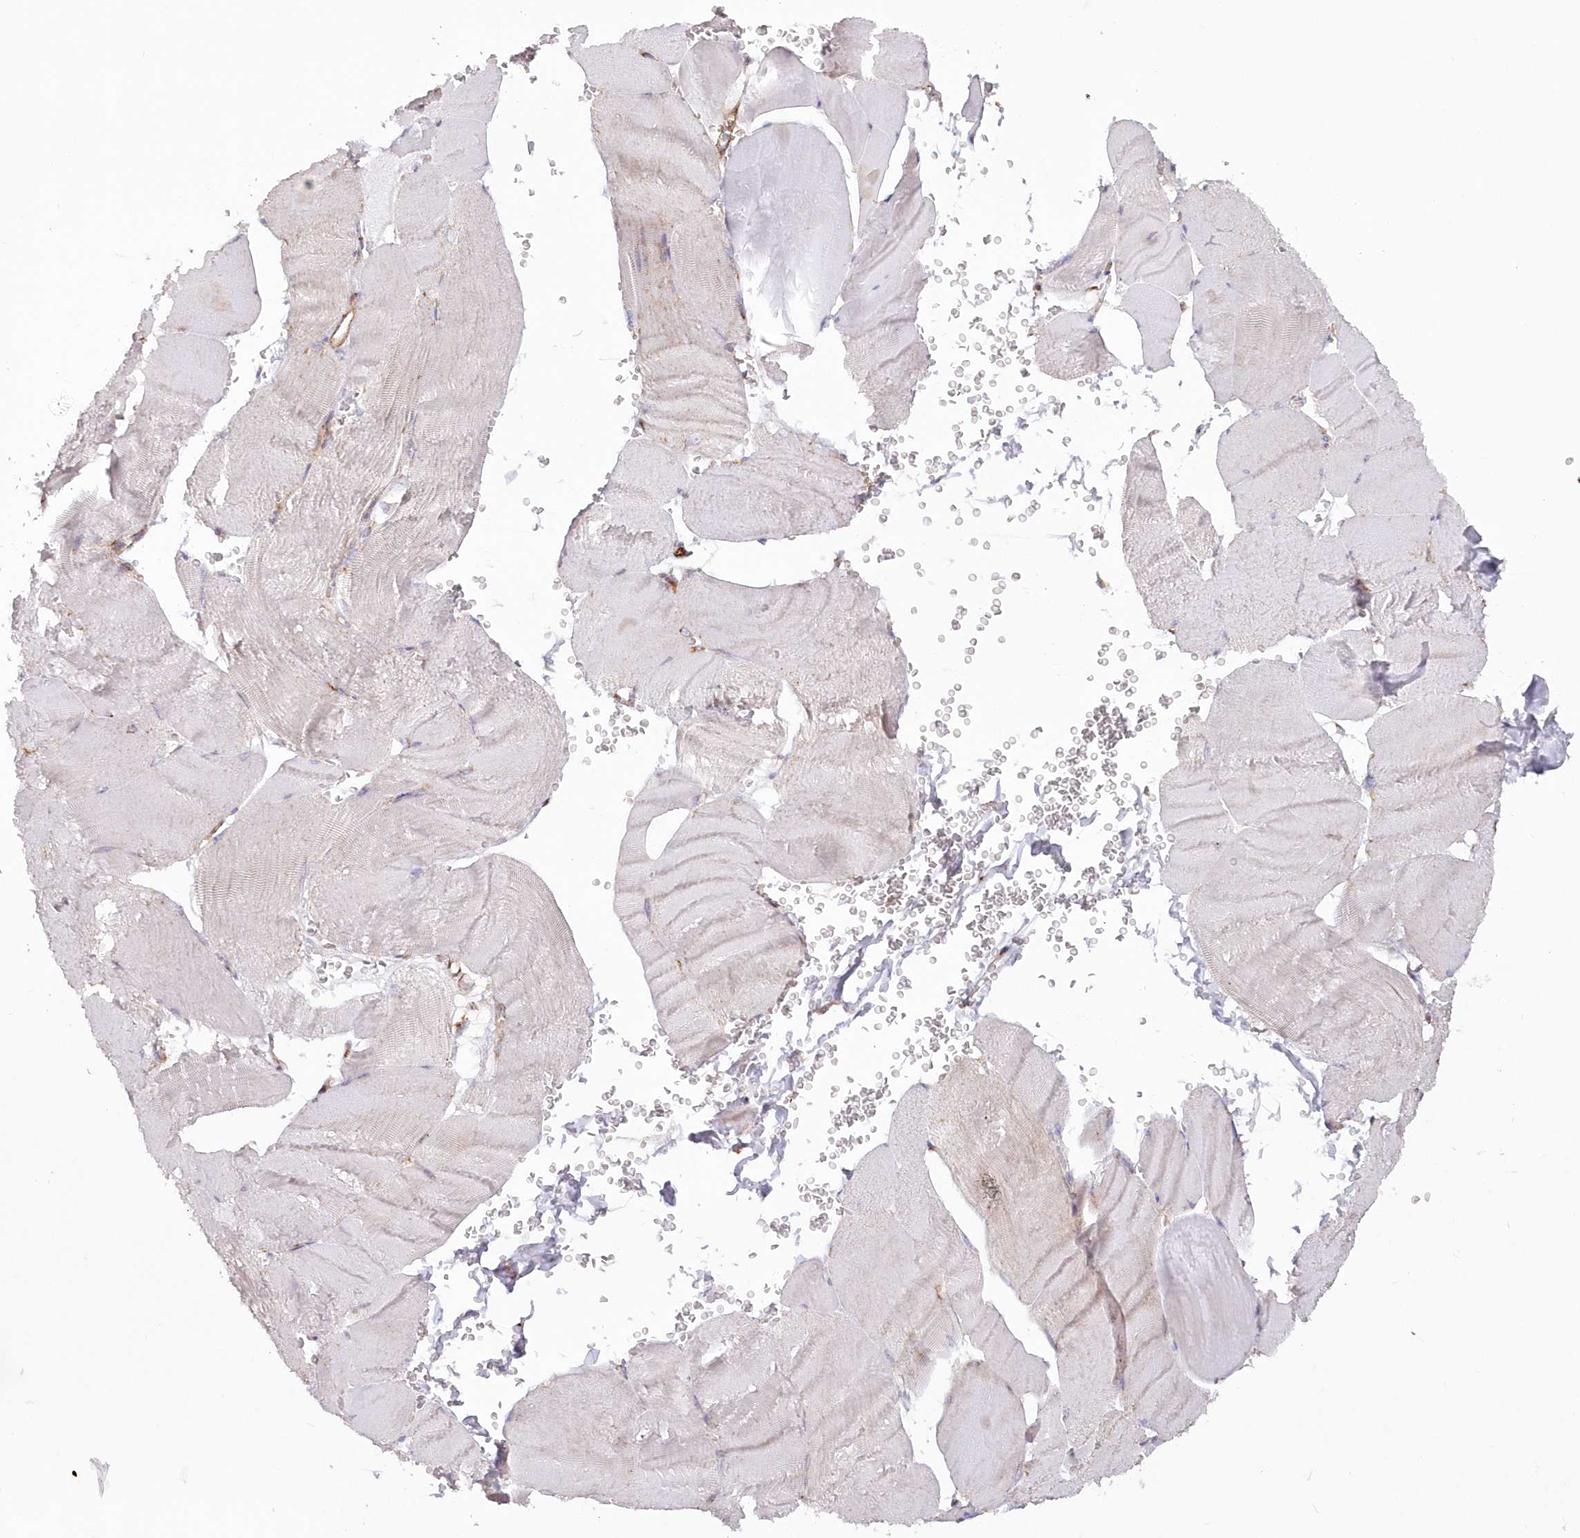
{"staining": {"intensity": "negative", "quantity": "none", "location": "none"}, "tissue": "skeletal muscle", "cell_type": "Myocytes", "image_type": "normal", "snomed": [{"axis": "morphology", "description": "Normal tissue, NOS"}, {"axis": "morphology", "description": "Basal cell carcinoma"}, {"axis": "topography", "description": "Skeletal muscle"}], "caption": "High power microscopy photomicrograph of an IHC histopathology image of normal skeletal muscle, revealing no significant positivity in myocytes.", "gene": "RAB11FIP5", "patient": {"sex": "female", "age": 64}}